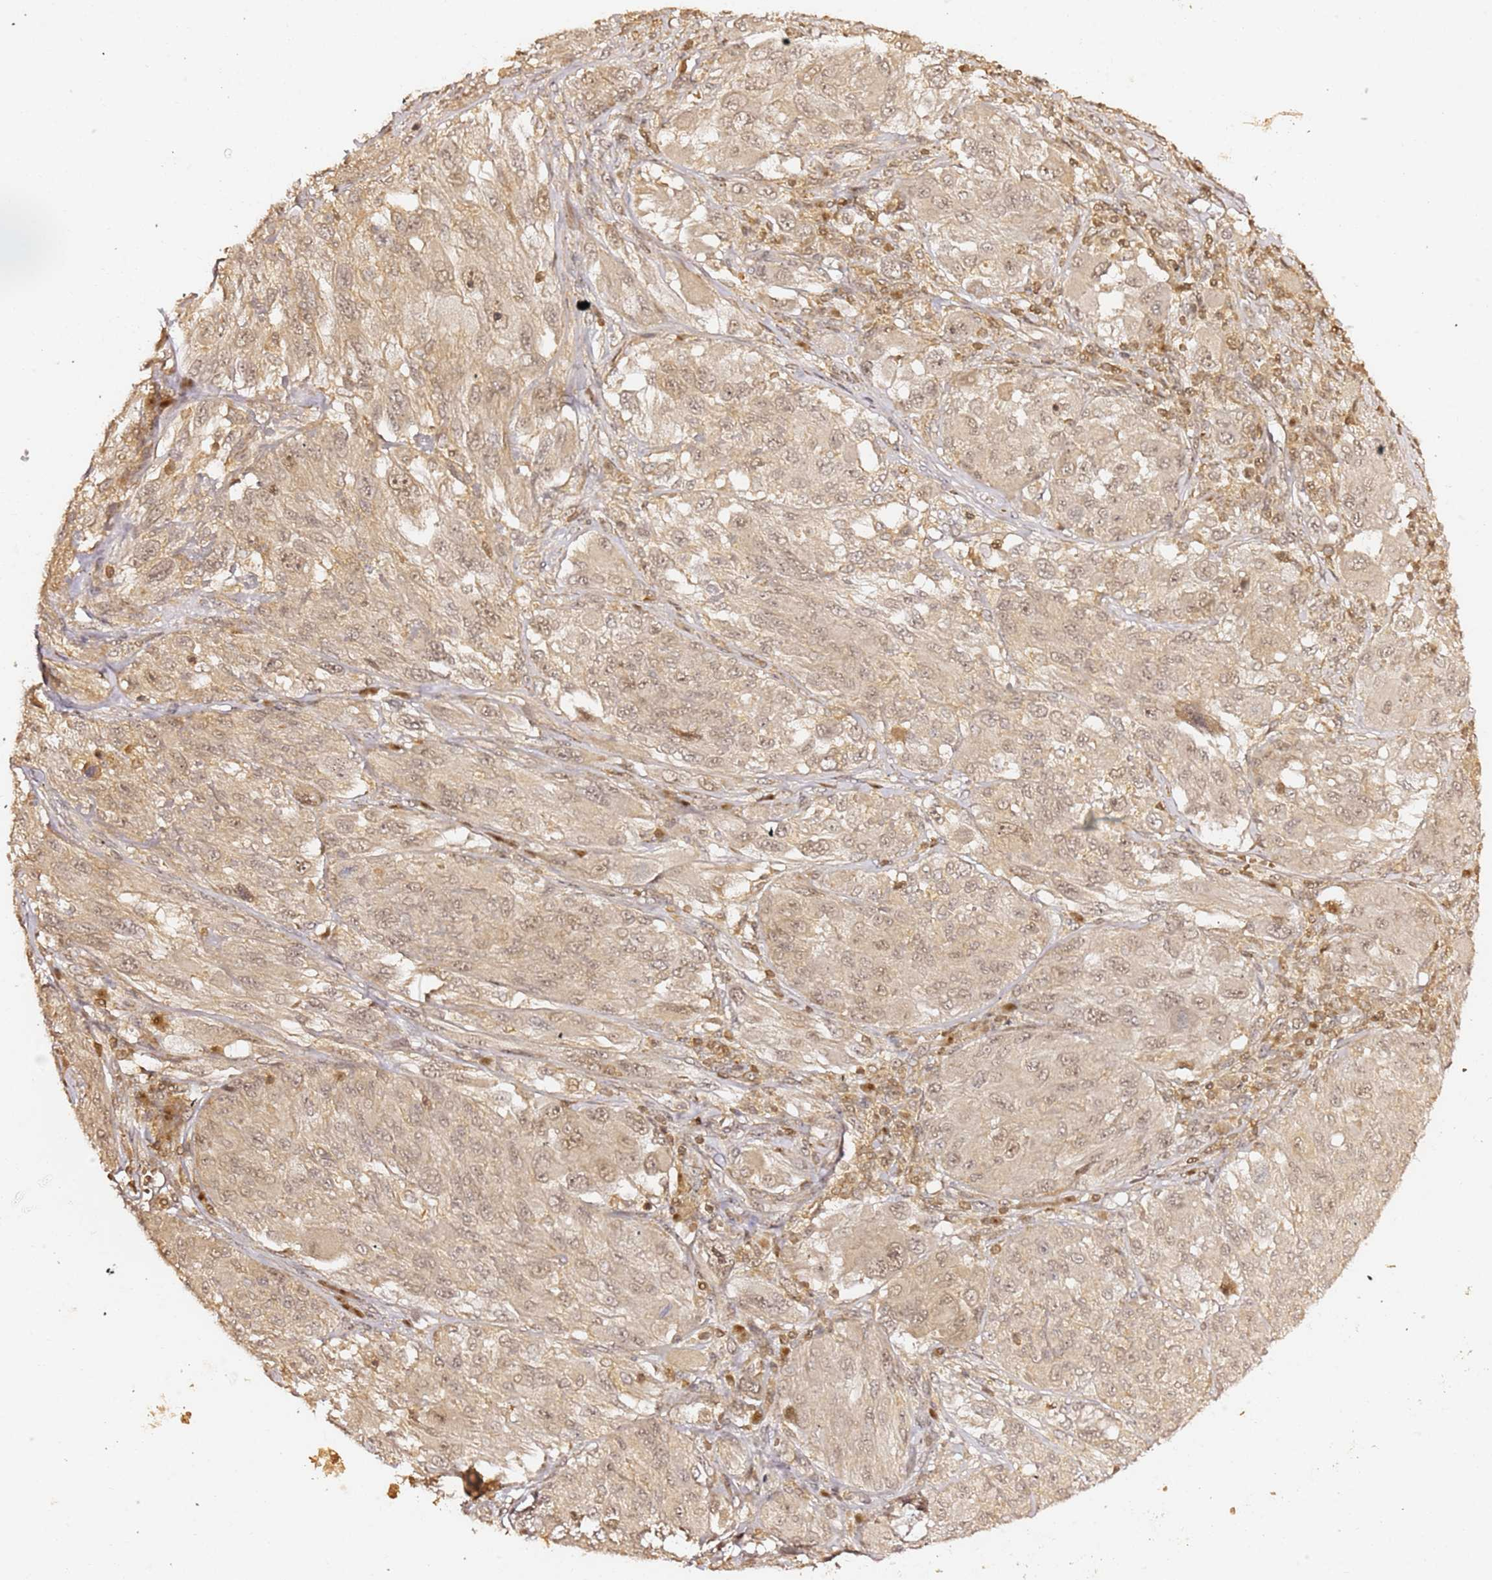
{"staining": {"intensity": "weak", "quantity": ">75%", "location": "nuclear"}, "tissue": "melanoma", "cell_type": "Tumor cells", "image_type": "cancer", "snomed": [{"axis": "morphology", "description": "Malignant melanoma, NOS"}, {"axis": "topography", "description": "Skin"}], "caption": "Malignant melanoma was stained to show a protein in brown. There is low levels of weak nuclear staining in about >75% of tumor cells.", "gene": "OR5V1", "patient": {"sex": "female", "age": 91}}